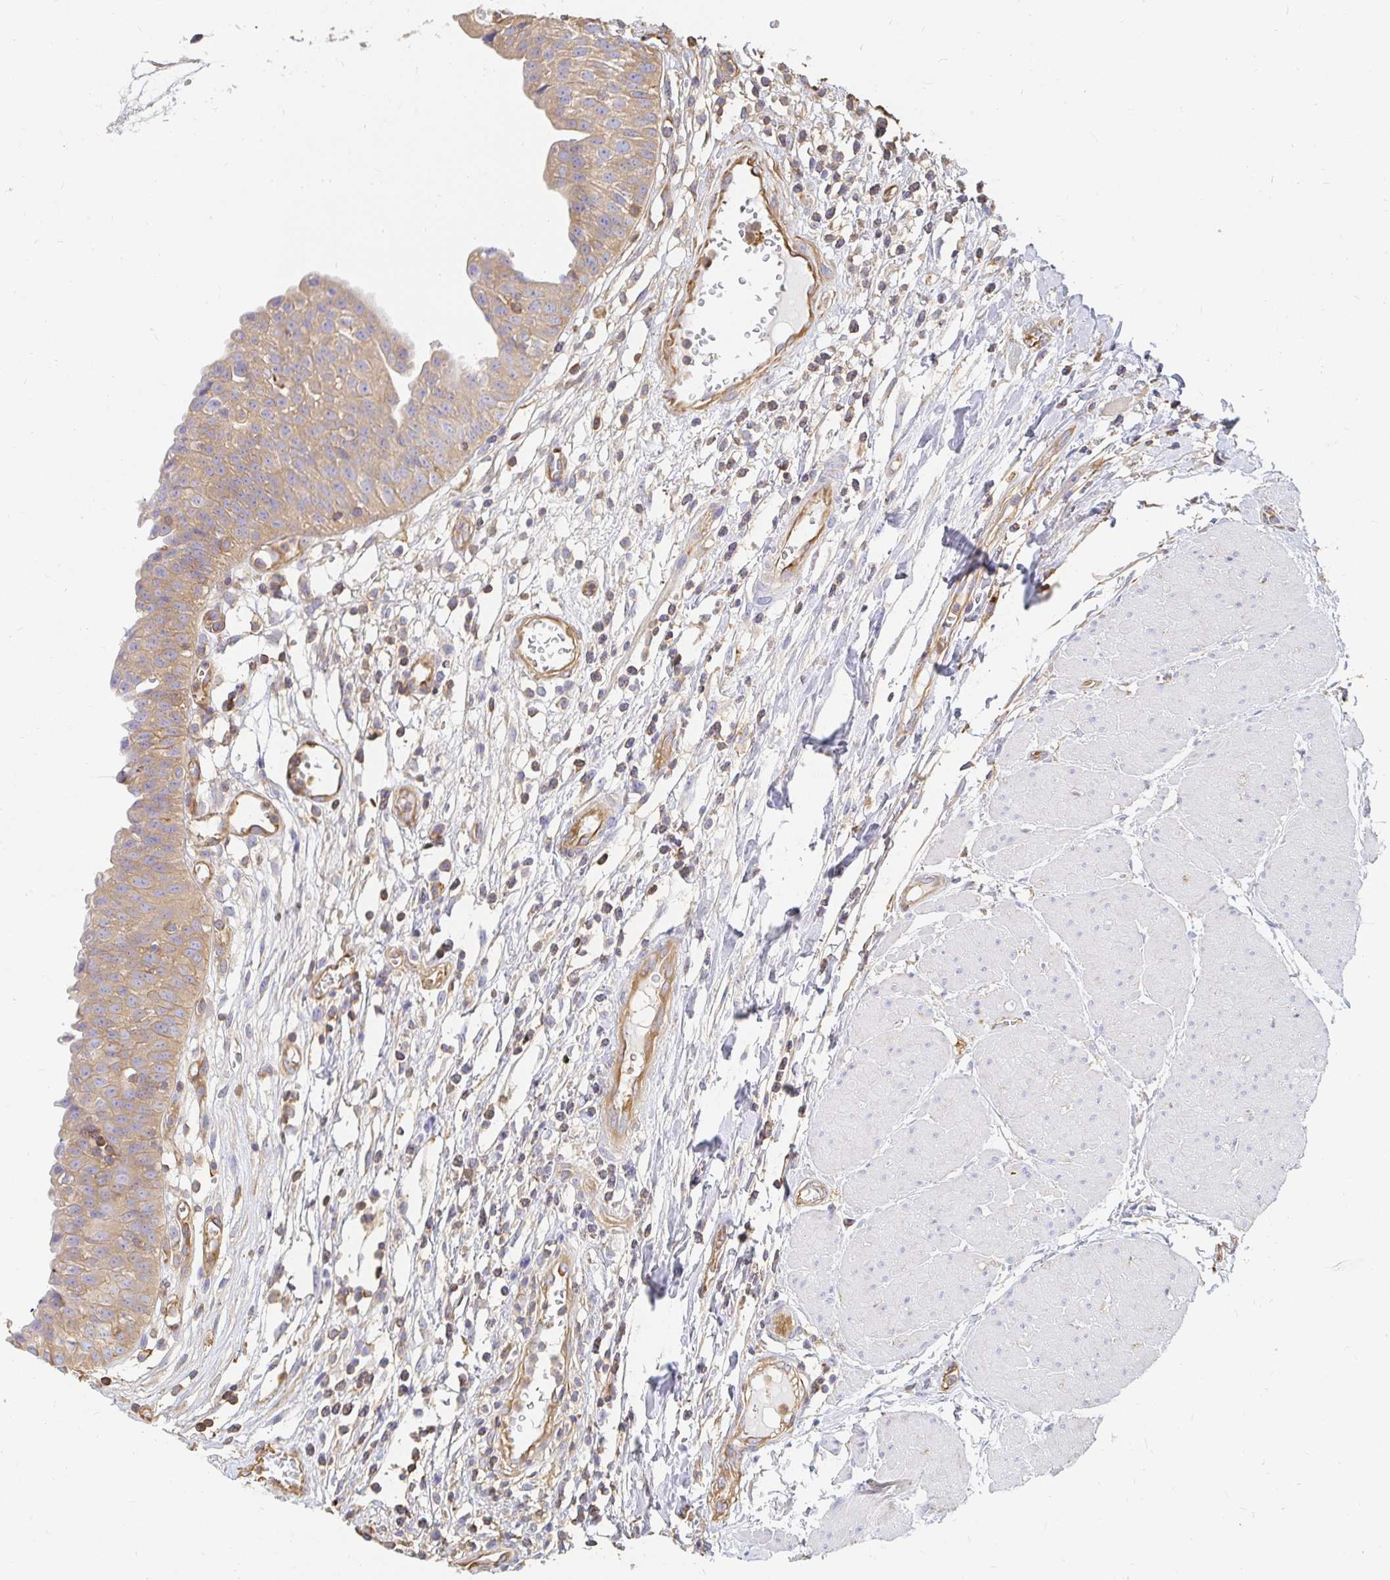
{"staining": {"intensity": "moderate", "quantity": ">75%", "location": "cytoplasmic/membranous"}, "tissue": "urinary bladder", "cell_type": "Urothelial cells", "image_type": "normal", "snomed": [{"axis": "morphology", "description": "Normal tissue, NOS"}, {"axis": "topography", "description": "Urinary bladder"}], "caption": "Moderate cytoplasmic/membranous protein expression is appreciated in about >75% of urothelial cells in urinary bladder. (DAB IHC, brown staining for protein, blue staining for nuclei).", "gene": "TSPAN19", "patient": {"sex": "male", "age": 64}}